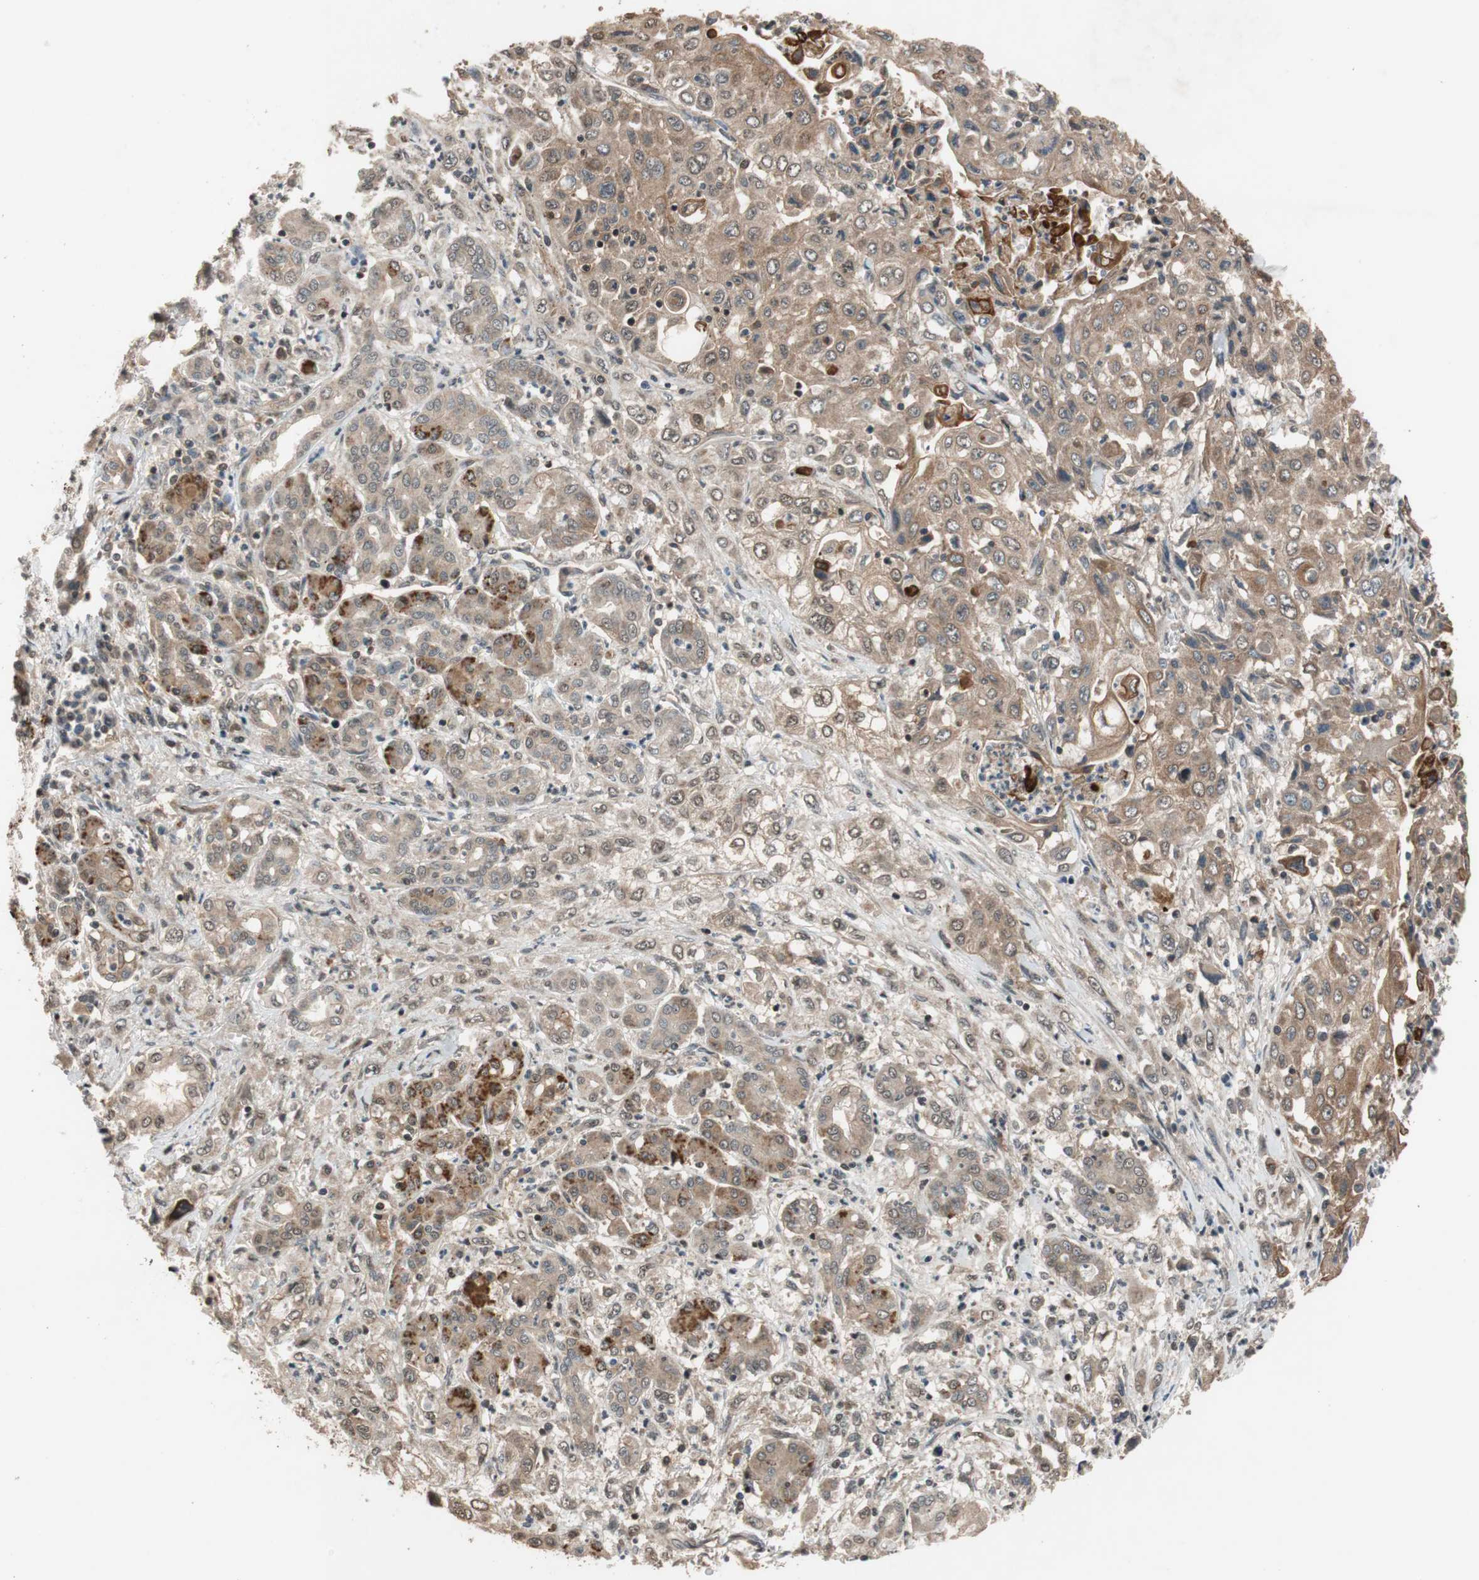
{"staining": {"intensity": "moderate", "quantity": ">75%", "location": "cytoplasmic/membranous"}, "tissue": "pancreatic cancer", "cell_type": "Tumor cells", "image_type": "cancer", "snomed": [{"axis": "morphology", "description": "Adenocarcinoma, NOS"}, {"axis": "topography", "description": "Pancreas"}], "caption": "The image displays a brown stain indicating the presence of a protein in the cytoplasmic/membranous of tumor cells in adenocarcinoma (pancreatic).", "gene": "TMEM230", "patient": {"sex": "male", "age": 70}}